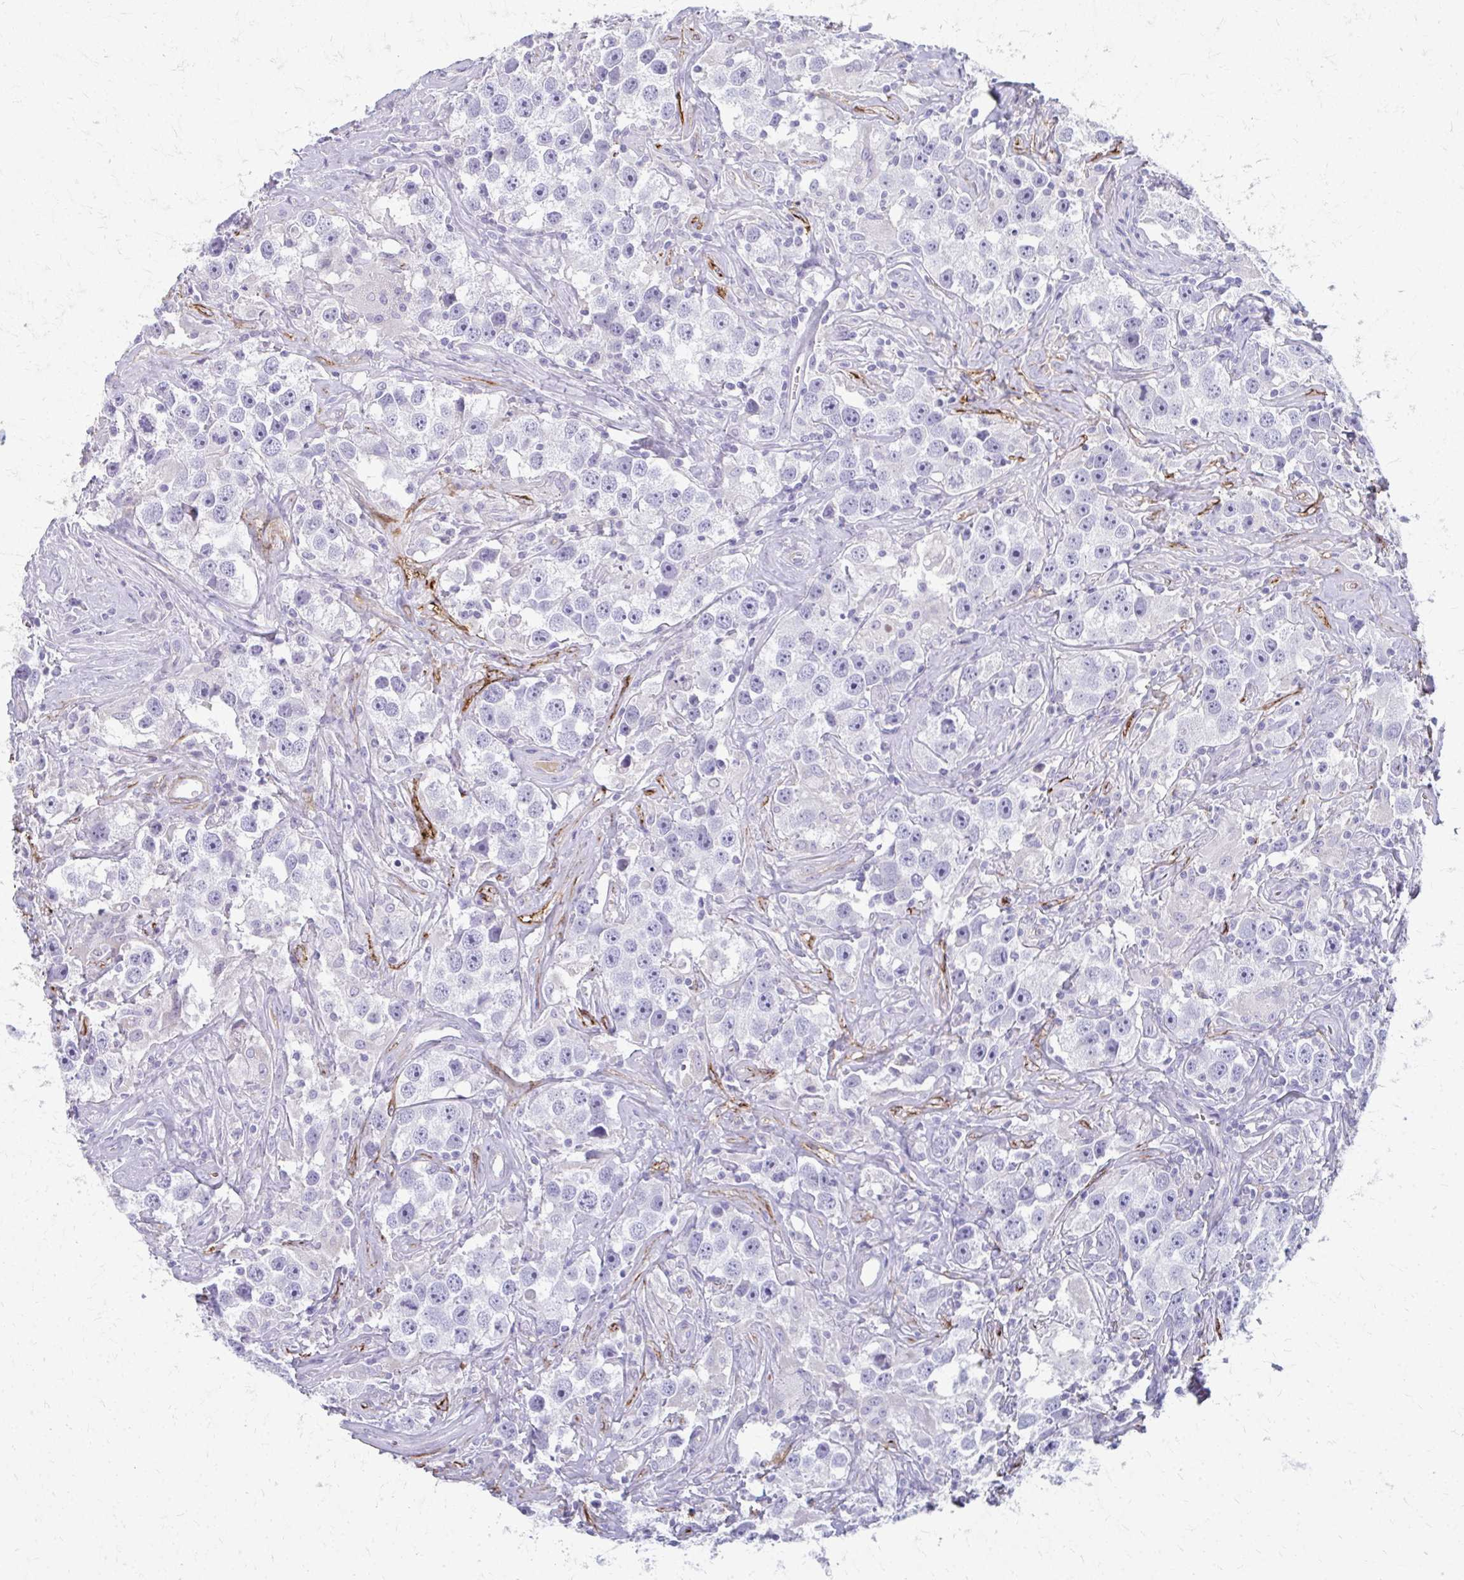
{"staining": {"intensity": "negative", "quantity": "none", "location": "none"}, "tissue": "testis cancer", "cell_type": "Tumor cells", "image_type": "cancer", "snomed": [{"axis": "morphology", "description": "Seminoma, NOS"}, {"axis": "topography", "description": "Testis"}], "caption": "The IHC histopathology image has no significant expression in tumor cells of seminoma (testis) tissue.", "gene": "ADIPOQ", "patient": {"sex": "male", "age": 49}}